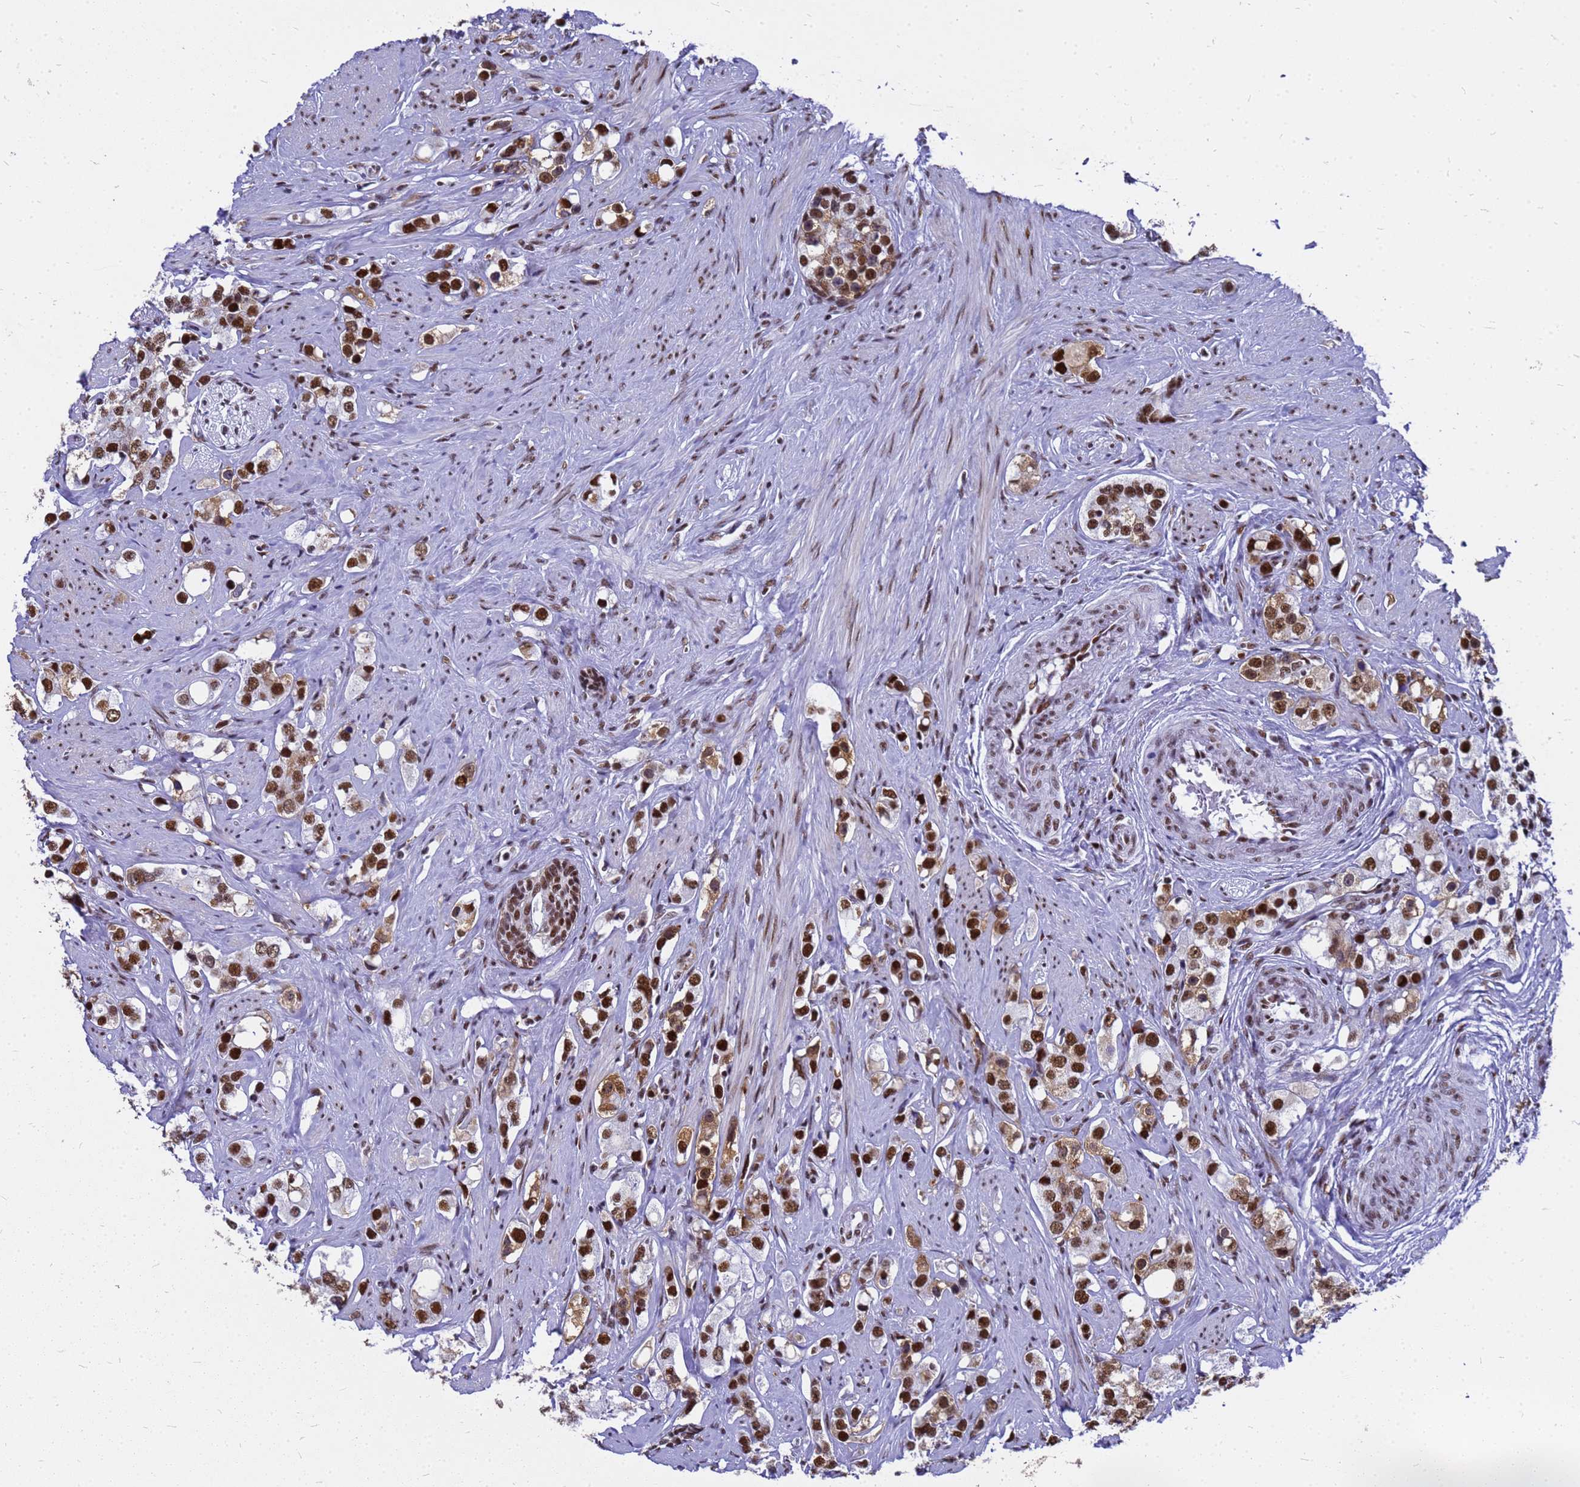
{"staining": {"intensity": "strong", "quantity": ">75%", "location": "nuclear"}, "tissue": "prostate cancer", "cell_type": "Tumor cells", "image_type": "cancer", "snomed": [{"axis": "morphology", "description": "Adenocarcinoma, High grade"}, {"axis": "topography", "description": "Prostate"}], "caption": "Tumor cells display high levels of strong nuclear staining in about >75% of cells in prostate cancer (adenocarcinoma (high-grade)).", "gene": "SART3", "patient": {"sex": "male", "age": 63}}